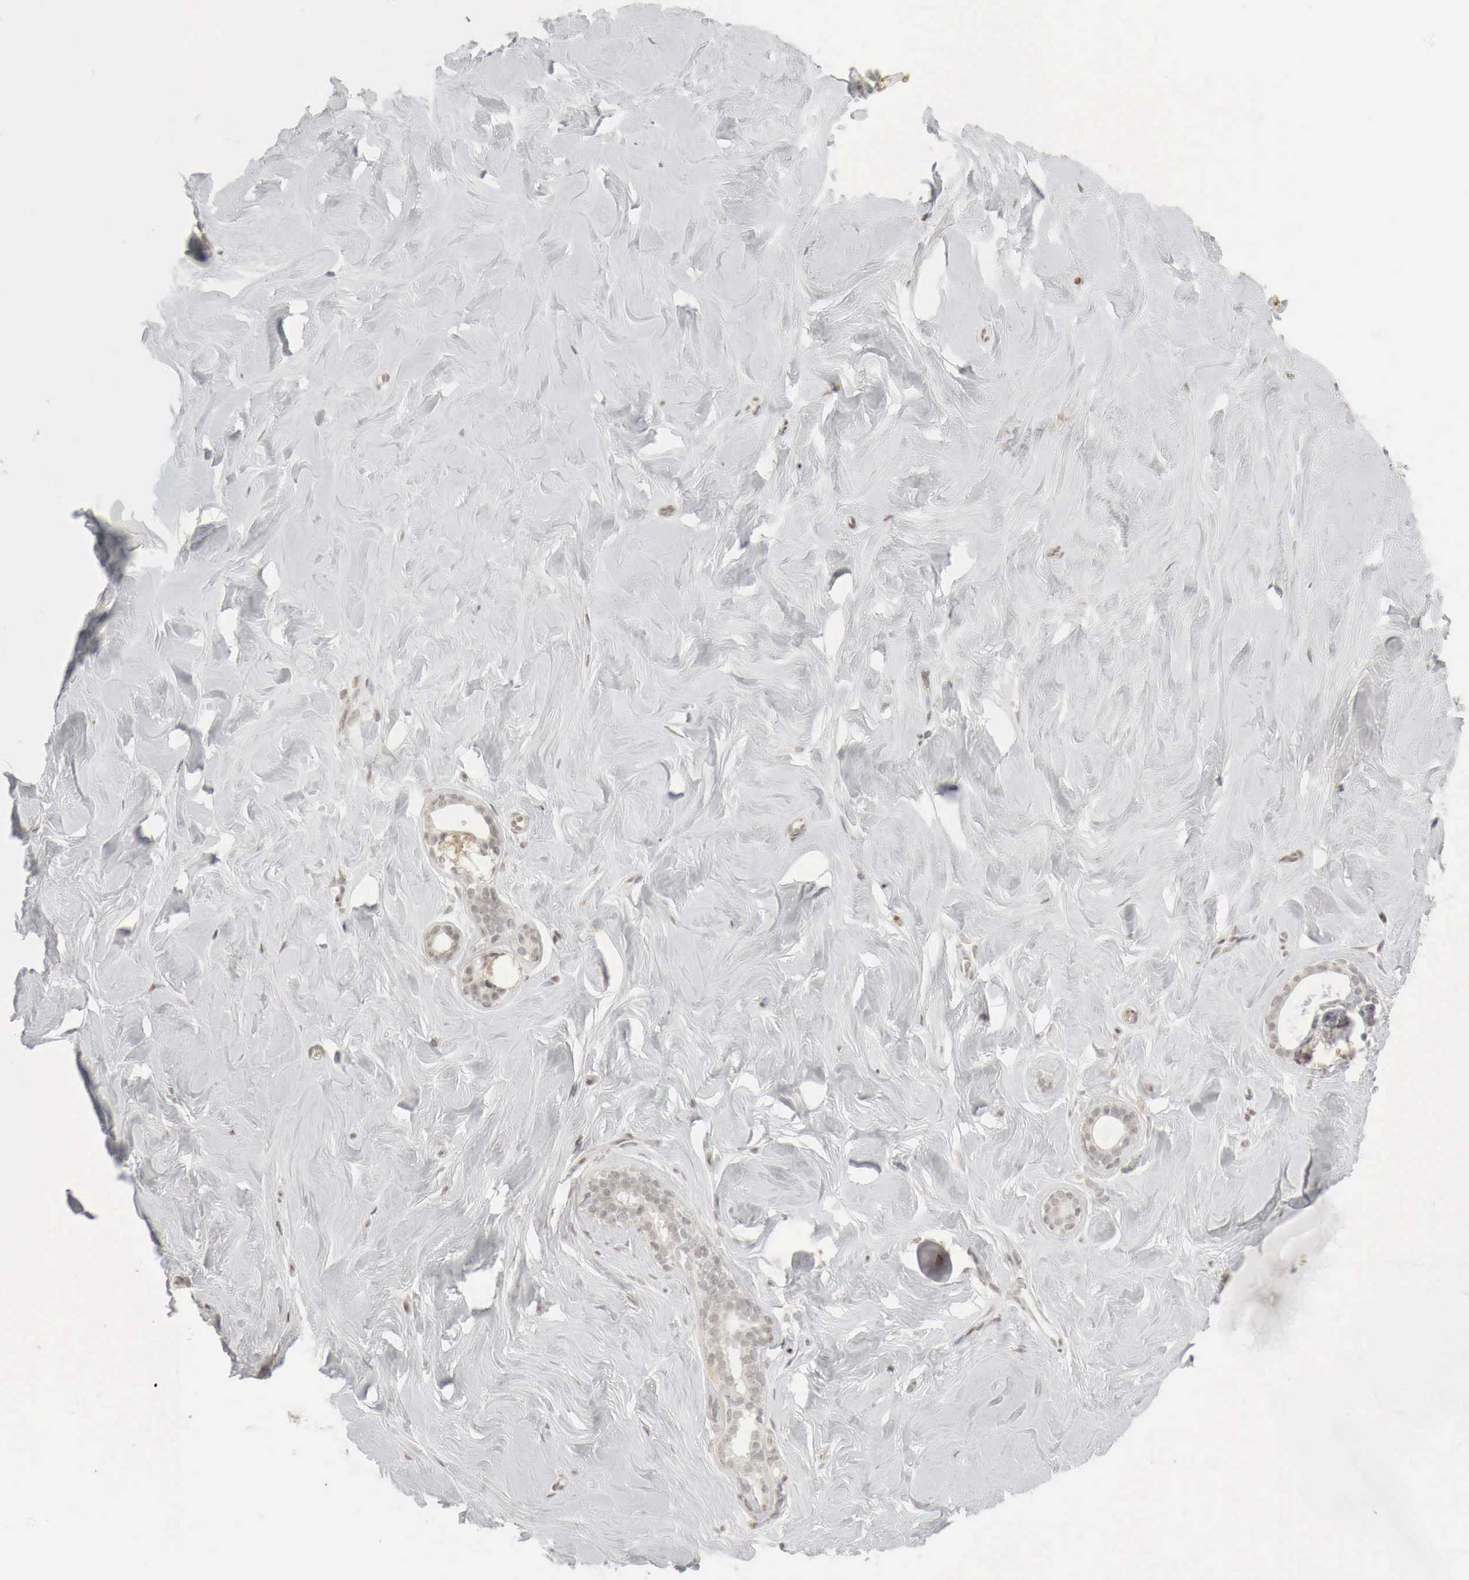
{"staining": {"intensity": "negative", "quantity": "none", "location": "none"}, "tissue": "breast", "cell_type": "Adipocytes", "image_type": "normal", "snomed": [{"axis": "morphology", "description": "Normal tissue, NOS"}, {"axis": "topography", "description": "Breast"}], "caption": "This image is of normal breast stained with immunohistochemistry to label a protein in brown with the nuclei are counter-stained blue. There is no staining in adipocytes. (Brightfield microscopy of DAB immunohistochemistry at high magnification).", "gene": "ERBB4", "patient": {"sex": "female", "age": 54}}